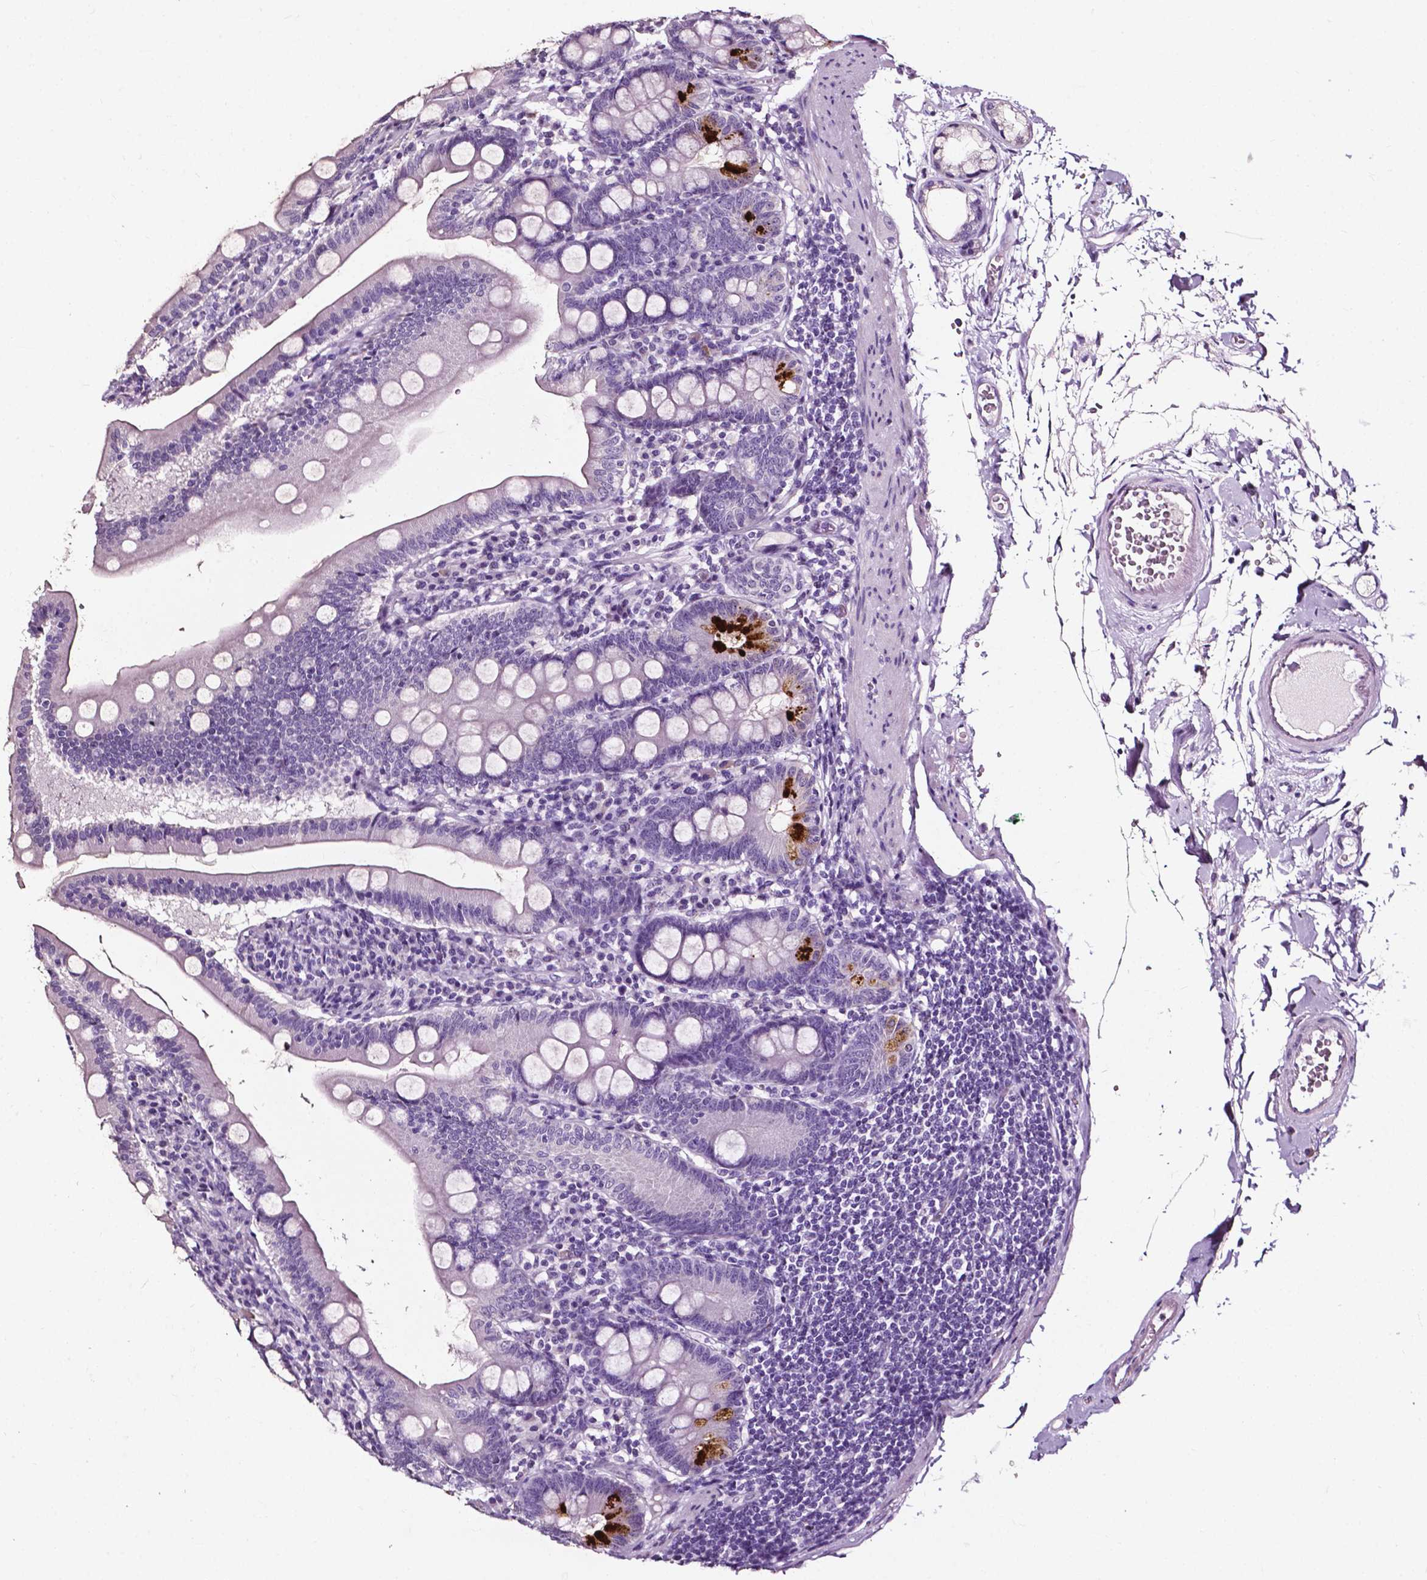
{"staining": {"intensity": "strong", "quantity": "<25%", "location": "cytoplasmic/membranous"}, "tissue": "duodenum", "cell_type": "Glandular cells", "image_type": "normal", "snomed": [{"axis": "morphology", "description": "Normal tissue, NOS"}, {"axis": "topography", "description": "Duodenum"}], "caption": "This image displays normal duodenum stained with immunohistochemistry (IHC) to label a protein in brown. The cytoplasmic/membranous of glandular cells show strong positivity for the protein. Nuclei are counter-stained blue.", "gene": "DEFA5", "patient": {"sex": "female", "age": 67}}